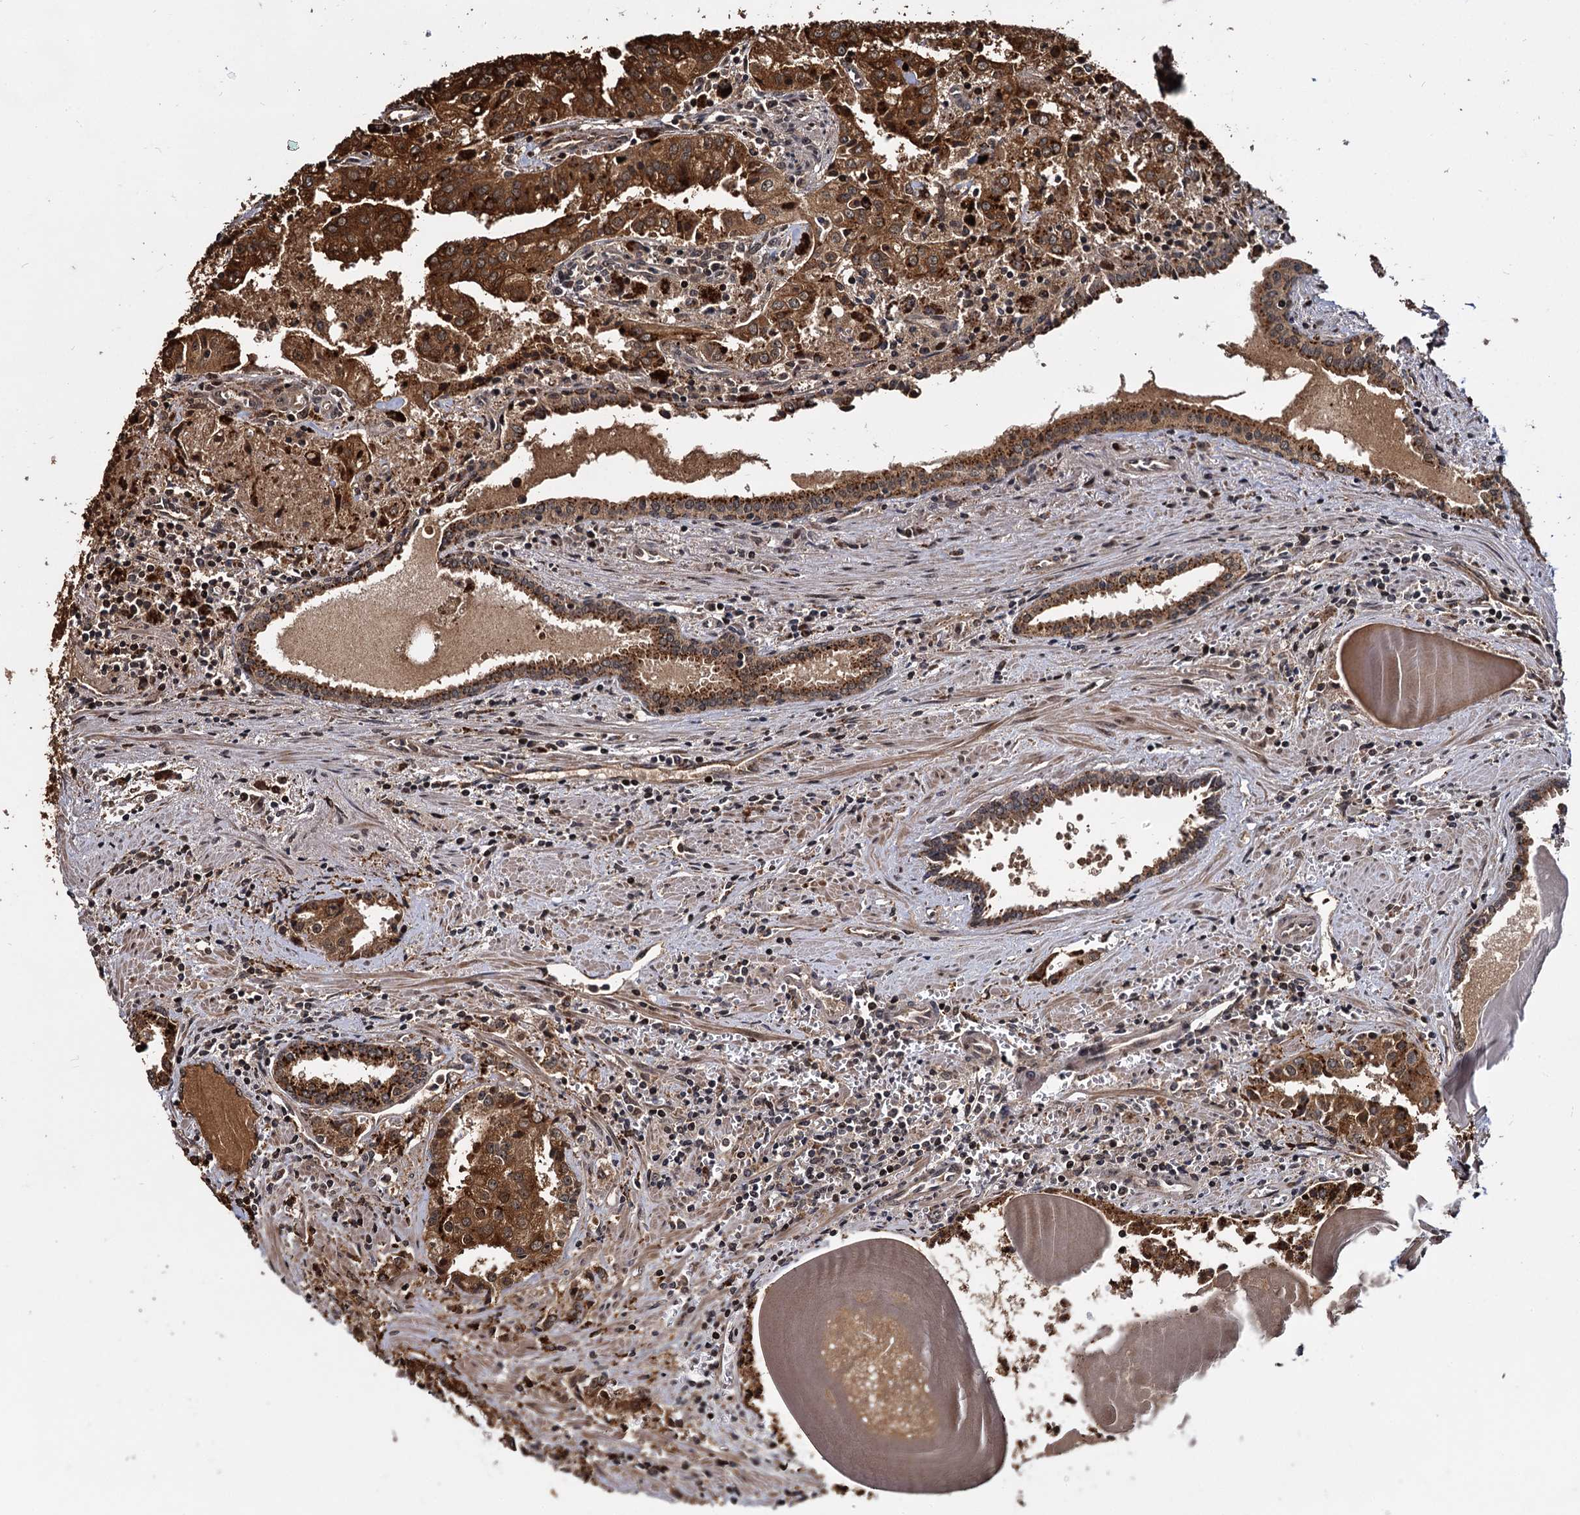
{"staining": {"intensity": "strong", "quantity": ">75%", "location": "cytoplasmic/membranous"}, "tissue": "prostate cancer", "cell_type": "Tumor cells", "image_type": "cancer", "snomed": [{"axis": "morphology", "description": "Adenocarcinoma, High grade"}, {"axis": "topography", "description": "Prostate"}], "caption": "Prostate adenocarcinoma (high-grade) stained with IHC demonstrates strong cytoplasmic/membranous staining in about >75% of tumor cells. (Brightfield microscopy of DAB IHC at high magnification).", "gene": "CEP192", "patient": {"sex": "male", "age": 68}}